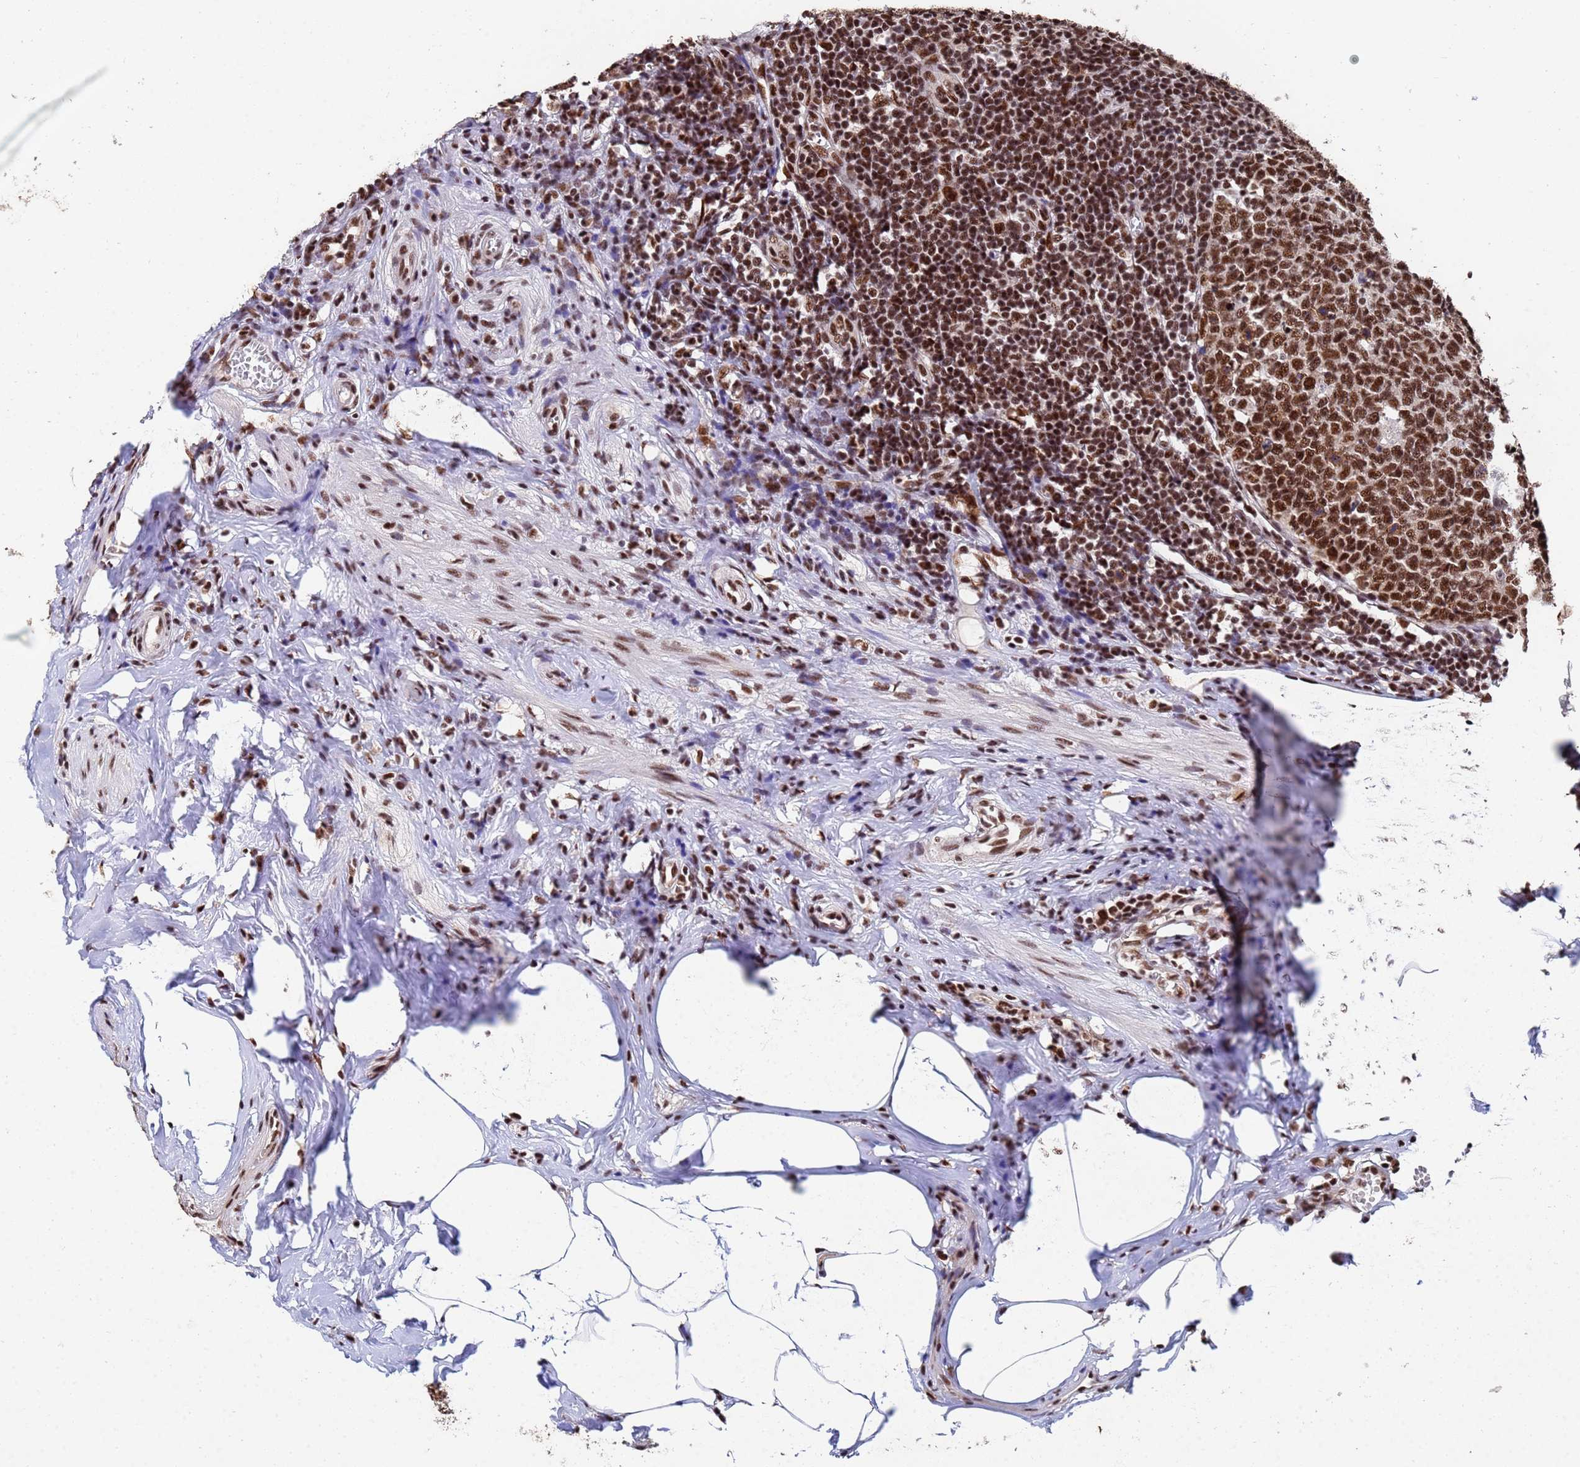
{"staining": {"intensity": "strong", "quantity": ">75%", "location": "nuclear"}, "tissue": "appendix", "cell_type": "Glandular cells", "image_type": "normal", "snomed": [{"axis": "morphology", "description": "Normal tissue, NOS"}, {"axis": "topography", "description": "Appendix"}], "caption": "Immunohistochemistry histopathology image of normal appendix: human appendix stained using immunohistochemistry shows high levels of strong protein expression localized specifically in the nuclear of glandular cells, appearing as a nuclear brown color.", "gene": "SF3B2", "patient": {"sex": "male", "age": 56}}